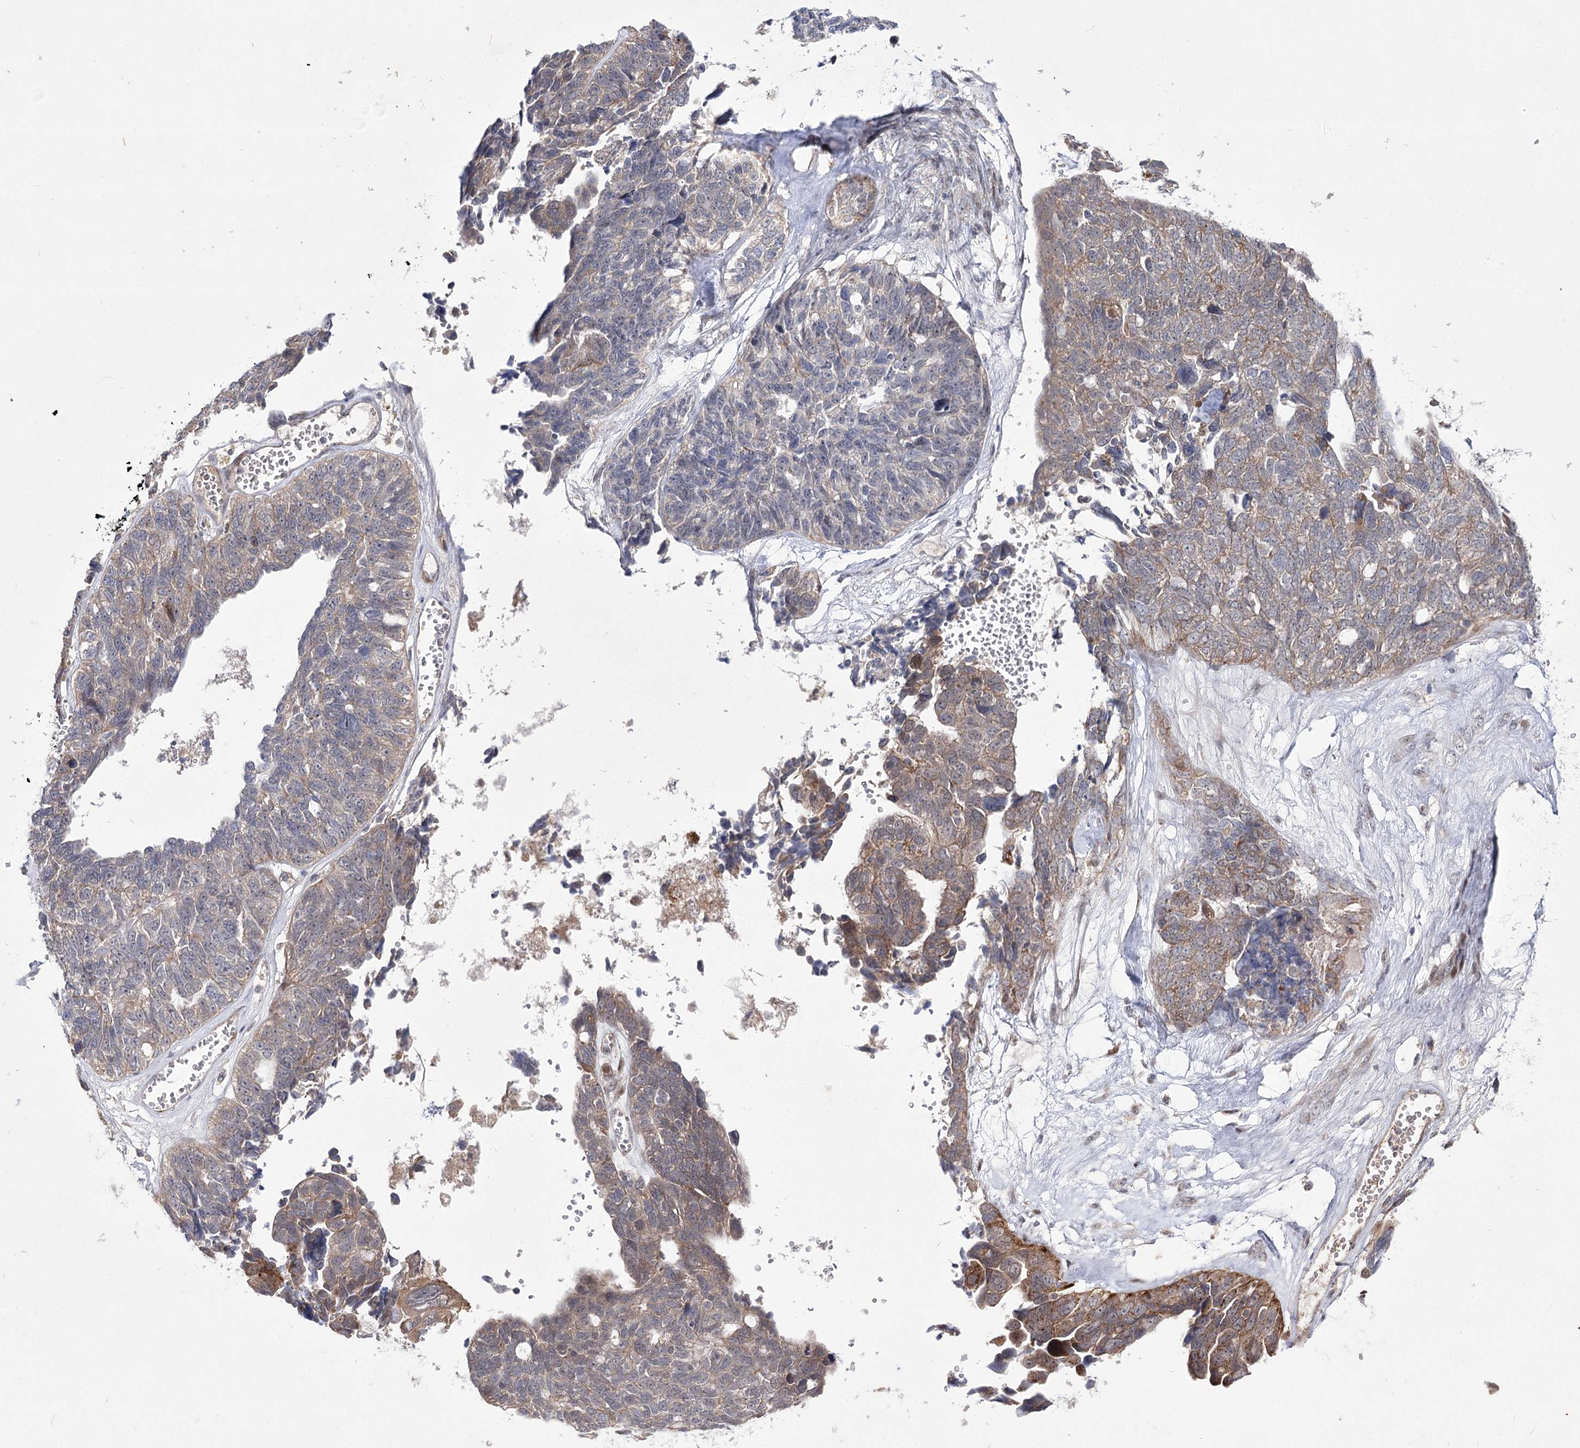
{"staining": {"intensity": "moderate", "quantity": "<25%", "location": "cytoplasmic/membranous"}, "tissue": "ovarian cancer", "cell_type": "Tumor cells", "image_type": "cancer", "snomed": [{"axis": "morphology", "description": "Cystadenocarcinoma, serous, NOS"}, {"axis": "topography", "description": "Ovary"}], "caption": "About <25% of tumor cells in human ovarian serous cystadenocarcinoma exhibit moderate cytoplasmic/membranous protein staining as visualized by brown immunohistochemical staining.", "gene": "ARHGAP32", "patient": {"sex": "female", "age": 79}}